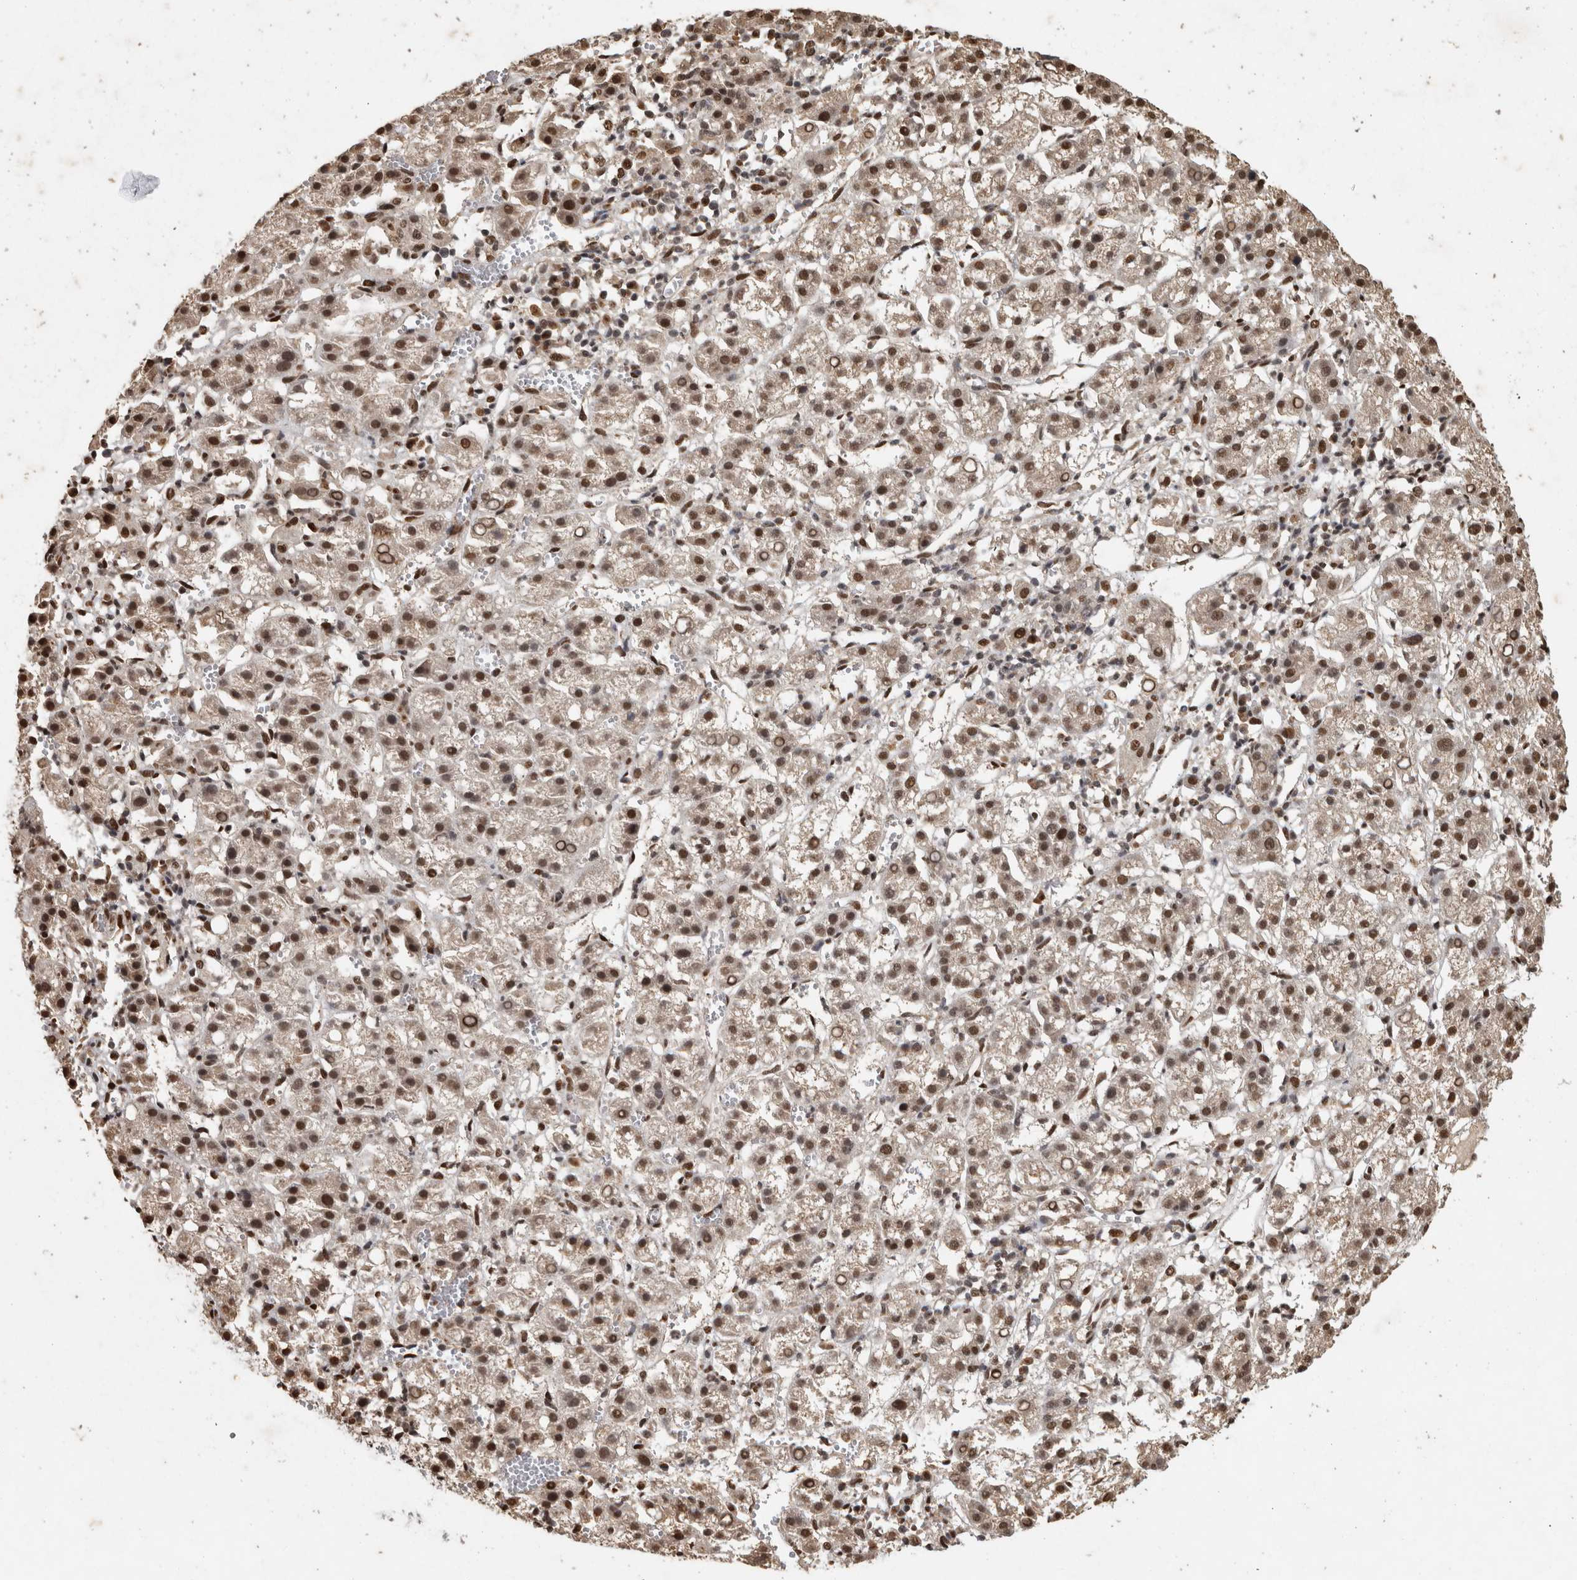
{"staining": {"intensity": "strong", "quantity": ">75%", "location": "nuclear"}, "tissue": "liver cancer", "cell_type": "Tumor cells", "image_type": "cancer", "snomed": [{"axis": "morphology", "description": "Carcinoma, Hepatocellular, NOS"}, {"axis": "topography", "description": "Liver"}], "caption": "A high amount of strong nuclear positivity is identified in about >75% of tumor cells in liver hepatocellular carcinoma tissue. Nuclei are stained in blue.", "gene": "RAD50", "patient": {"sex": "female", "age": 58}}